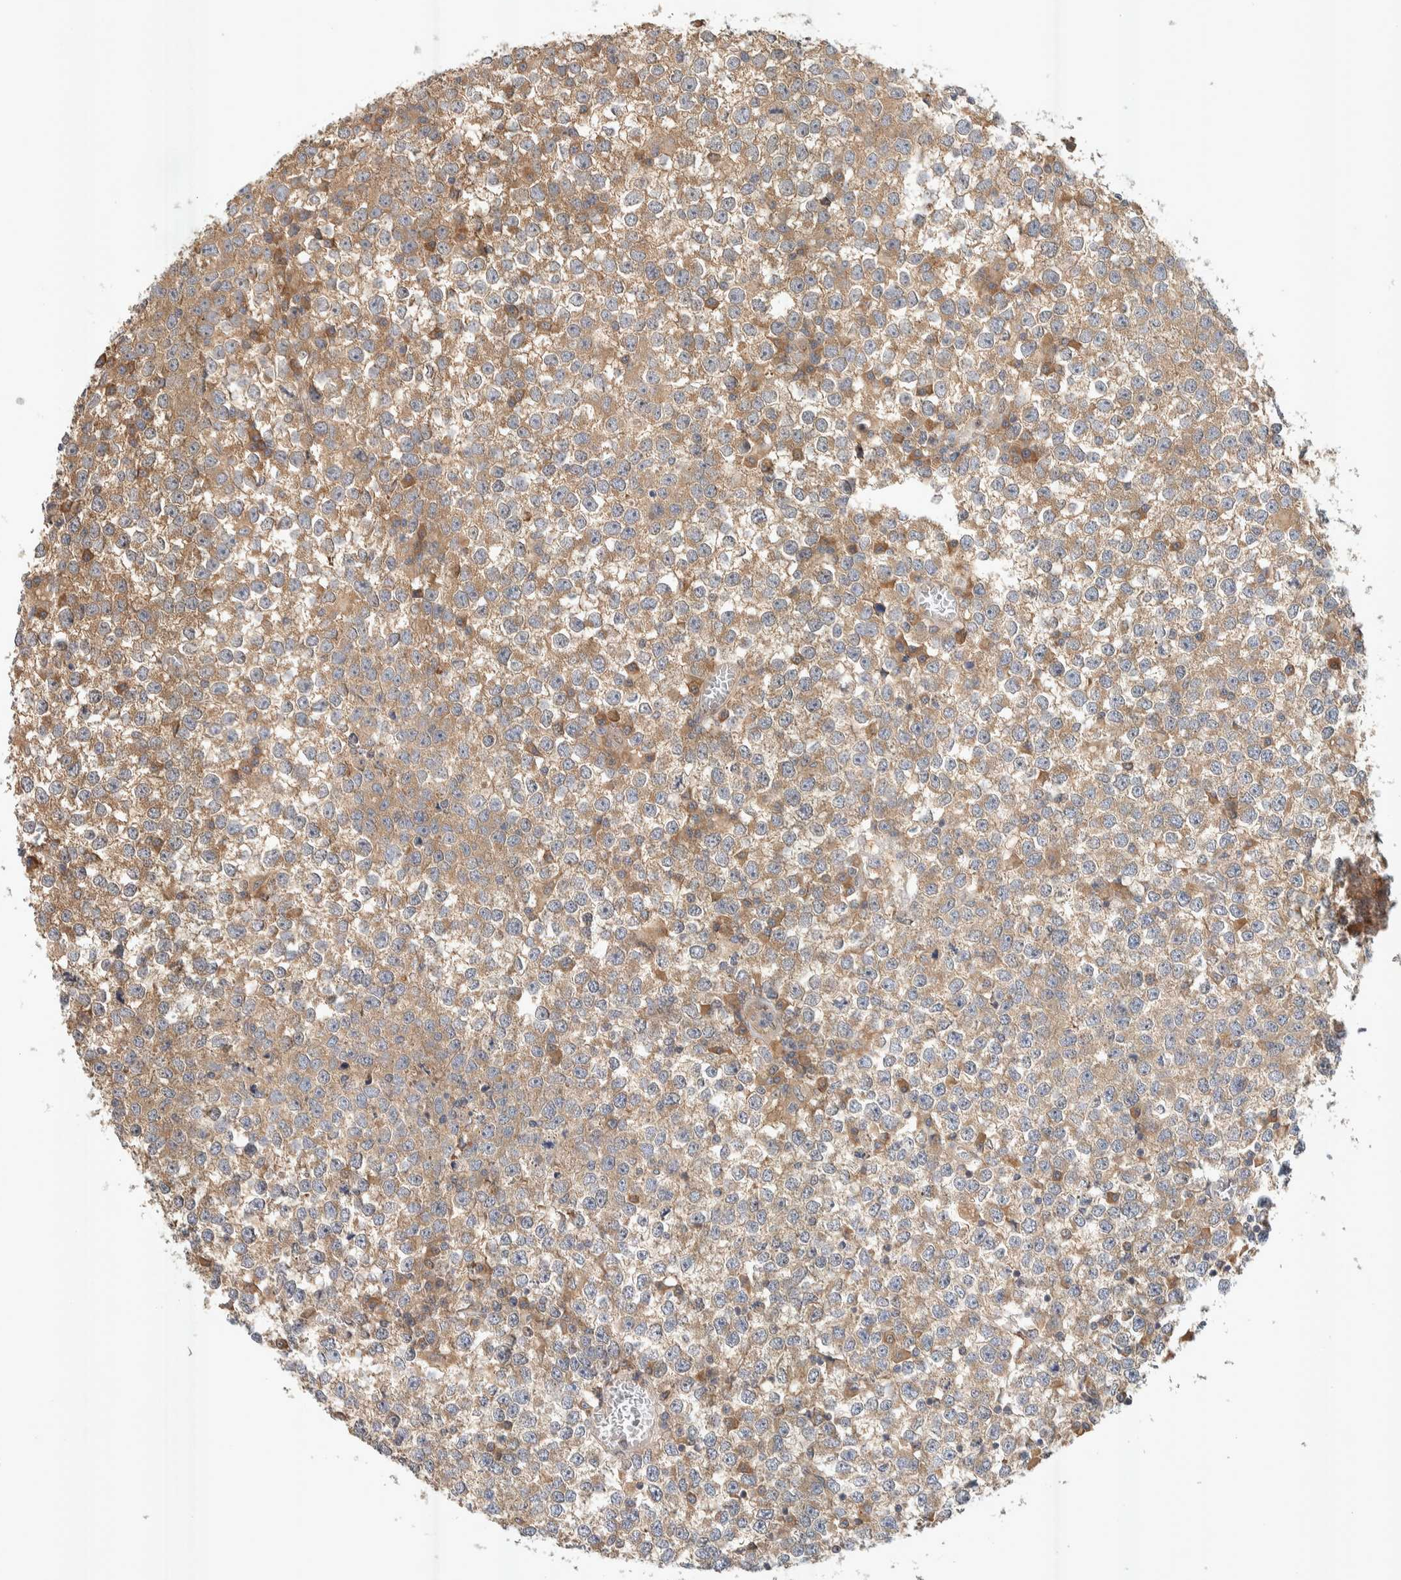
{"staining": {"intensity": "moderate", "quantity": ">75%", "location": "cytoplasmic/membranous"}, "tissue": "testis cancer", "cell_type": "Tumor cells", "image_type": "cancer", "snomed": [{"axis": "morphology", "description": "Seminoma, NOS"}, {"axis": "topography", "description": "Testis"}], "caption": "Seminoma (testis) tissue displays moderate cytoplasmic/membranous positivity in about >75% of tumor cells, visualized by immunohistochemistry.", "gene": "PXK", "patient": {"sex": "male", "age": 65}}